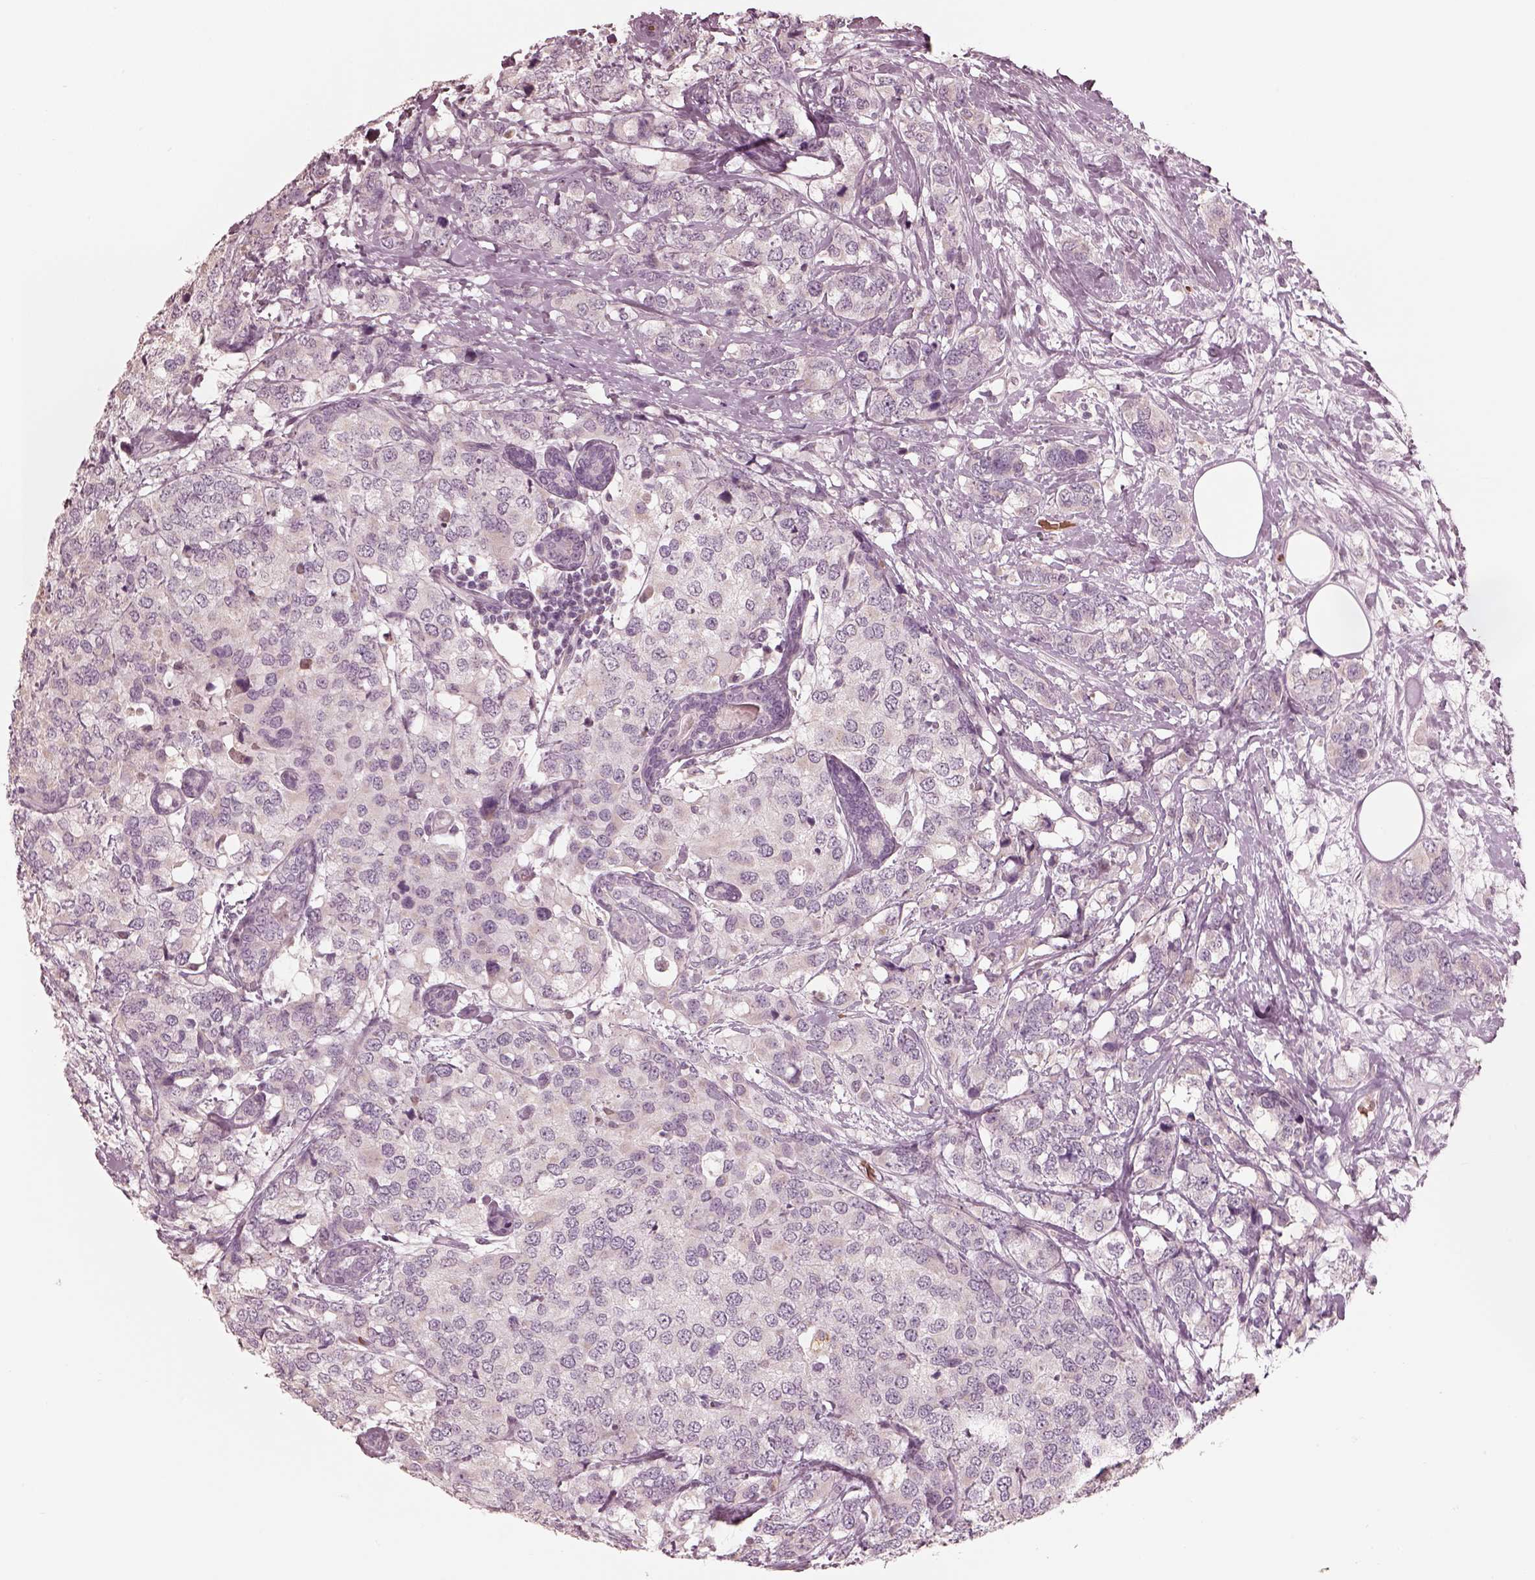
{"staining": {"intensity": "negative", "quantity": "none", "location": "none"}, "tissue": "breast cancer", "cell_type": "Tumor cells", "image_type": "cancer", "snomed": [{"axis": "morphology", "description": "Lobular carcinoma"}, {"axis": "topography", "description": "Breast"}], "caption": "The micrograph demonstrates no significant positivity in tumor cells of breast lobular carcinoma.", "gene": "ANKLE1", "patient": {"sex": "female", "age": 59}}